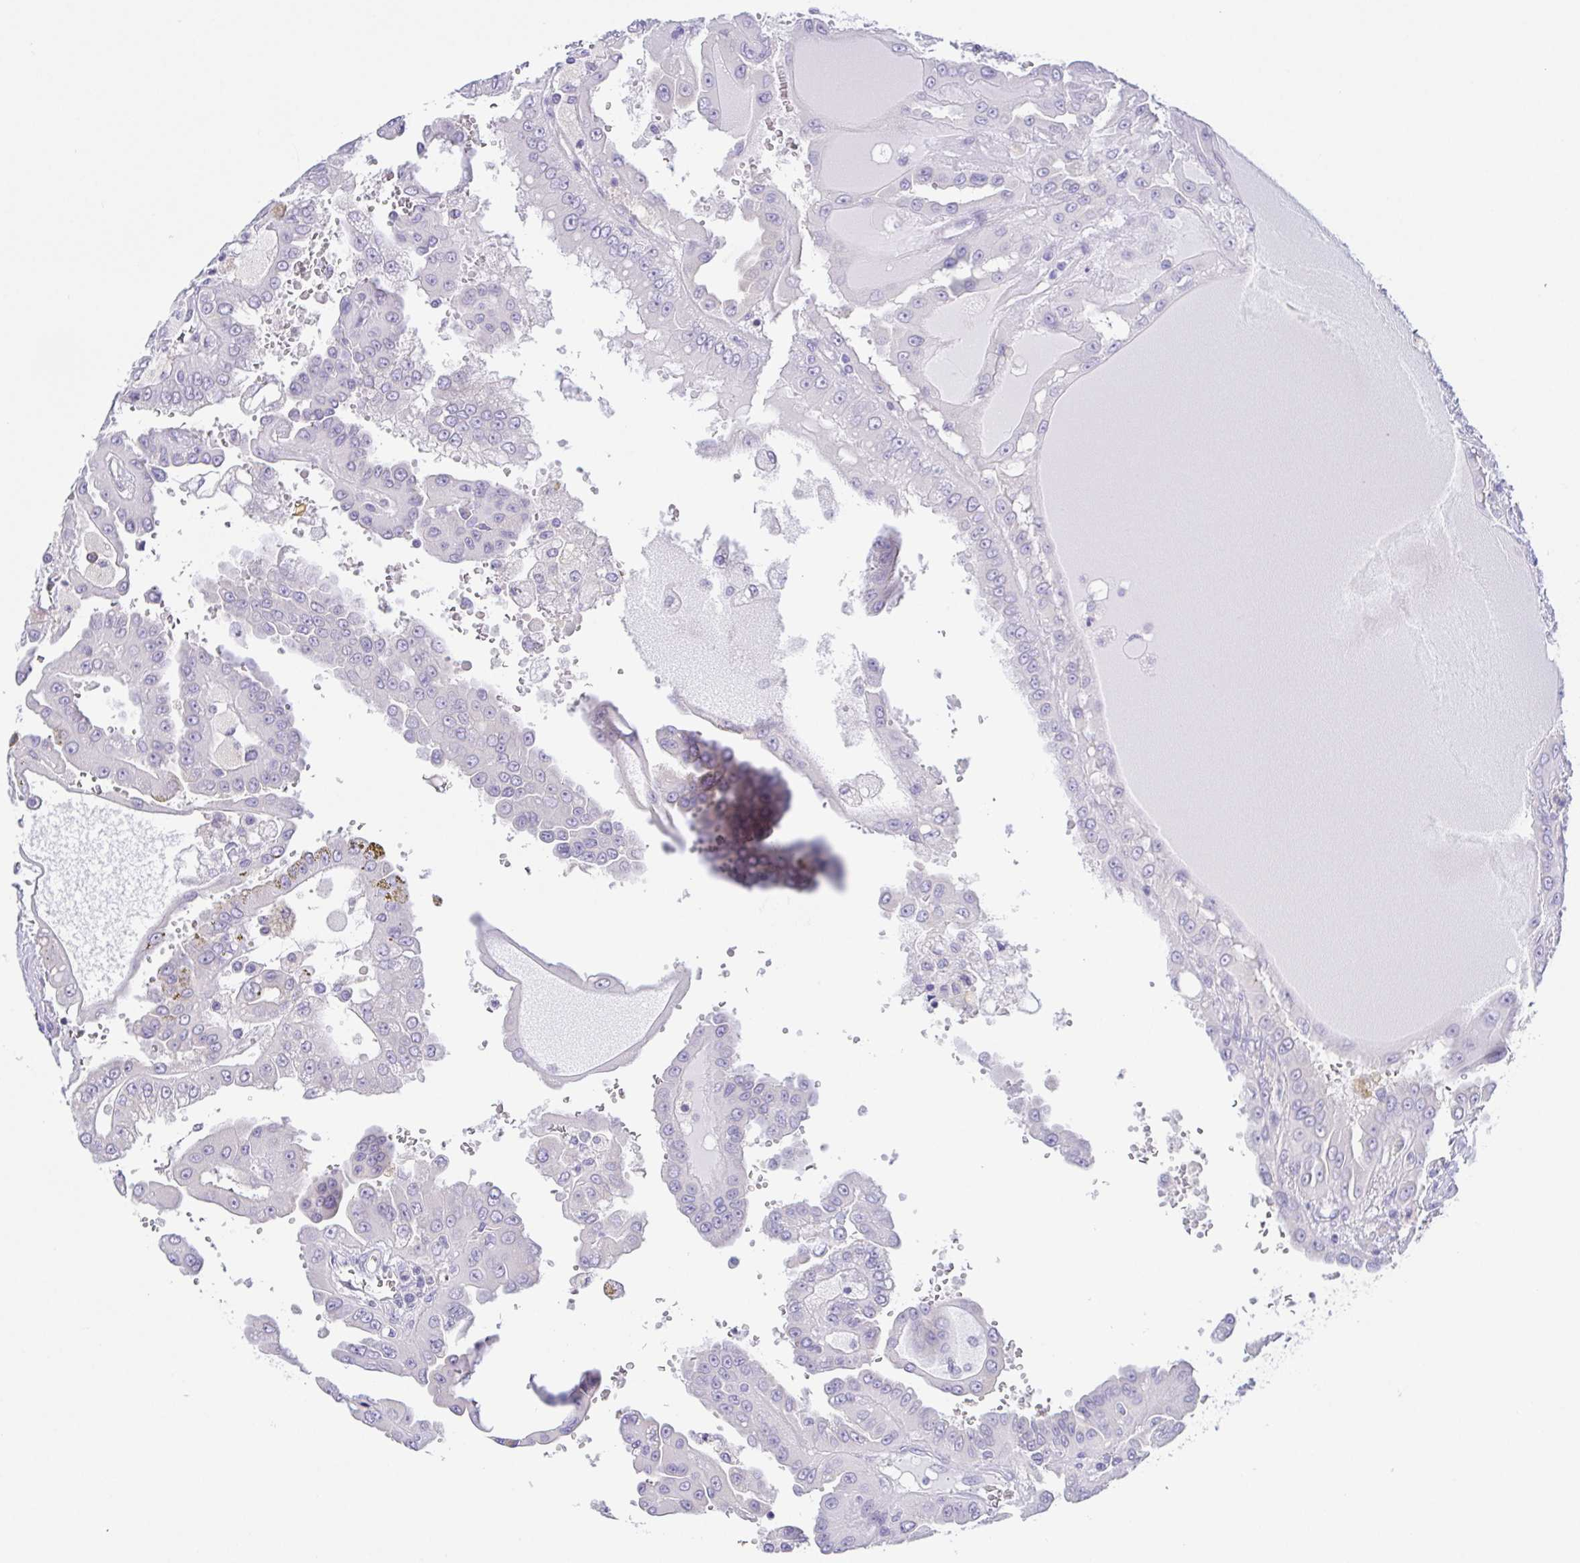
{"staining": {"intensity": "negative", "quantity": "none", "location": "none"}, "tissue": "renal cancer", "cell_type": "Tumor cells", "image_type": "cancer", "snomed": [{"axis": "morphology", "description": "Adenocarcinoma, NOS"}, {"axis": "topography", "description": "Kidney"}], "caption": "Protein analysis of adenocarcinoma (renal) displays no significant expression in tumor cells.", "gene": "KRTDAP", "patient": {"sex": "male", "age": 58}}